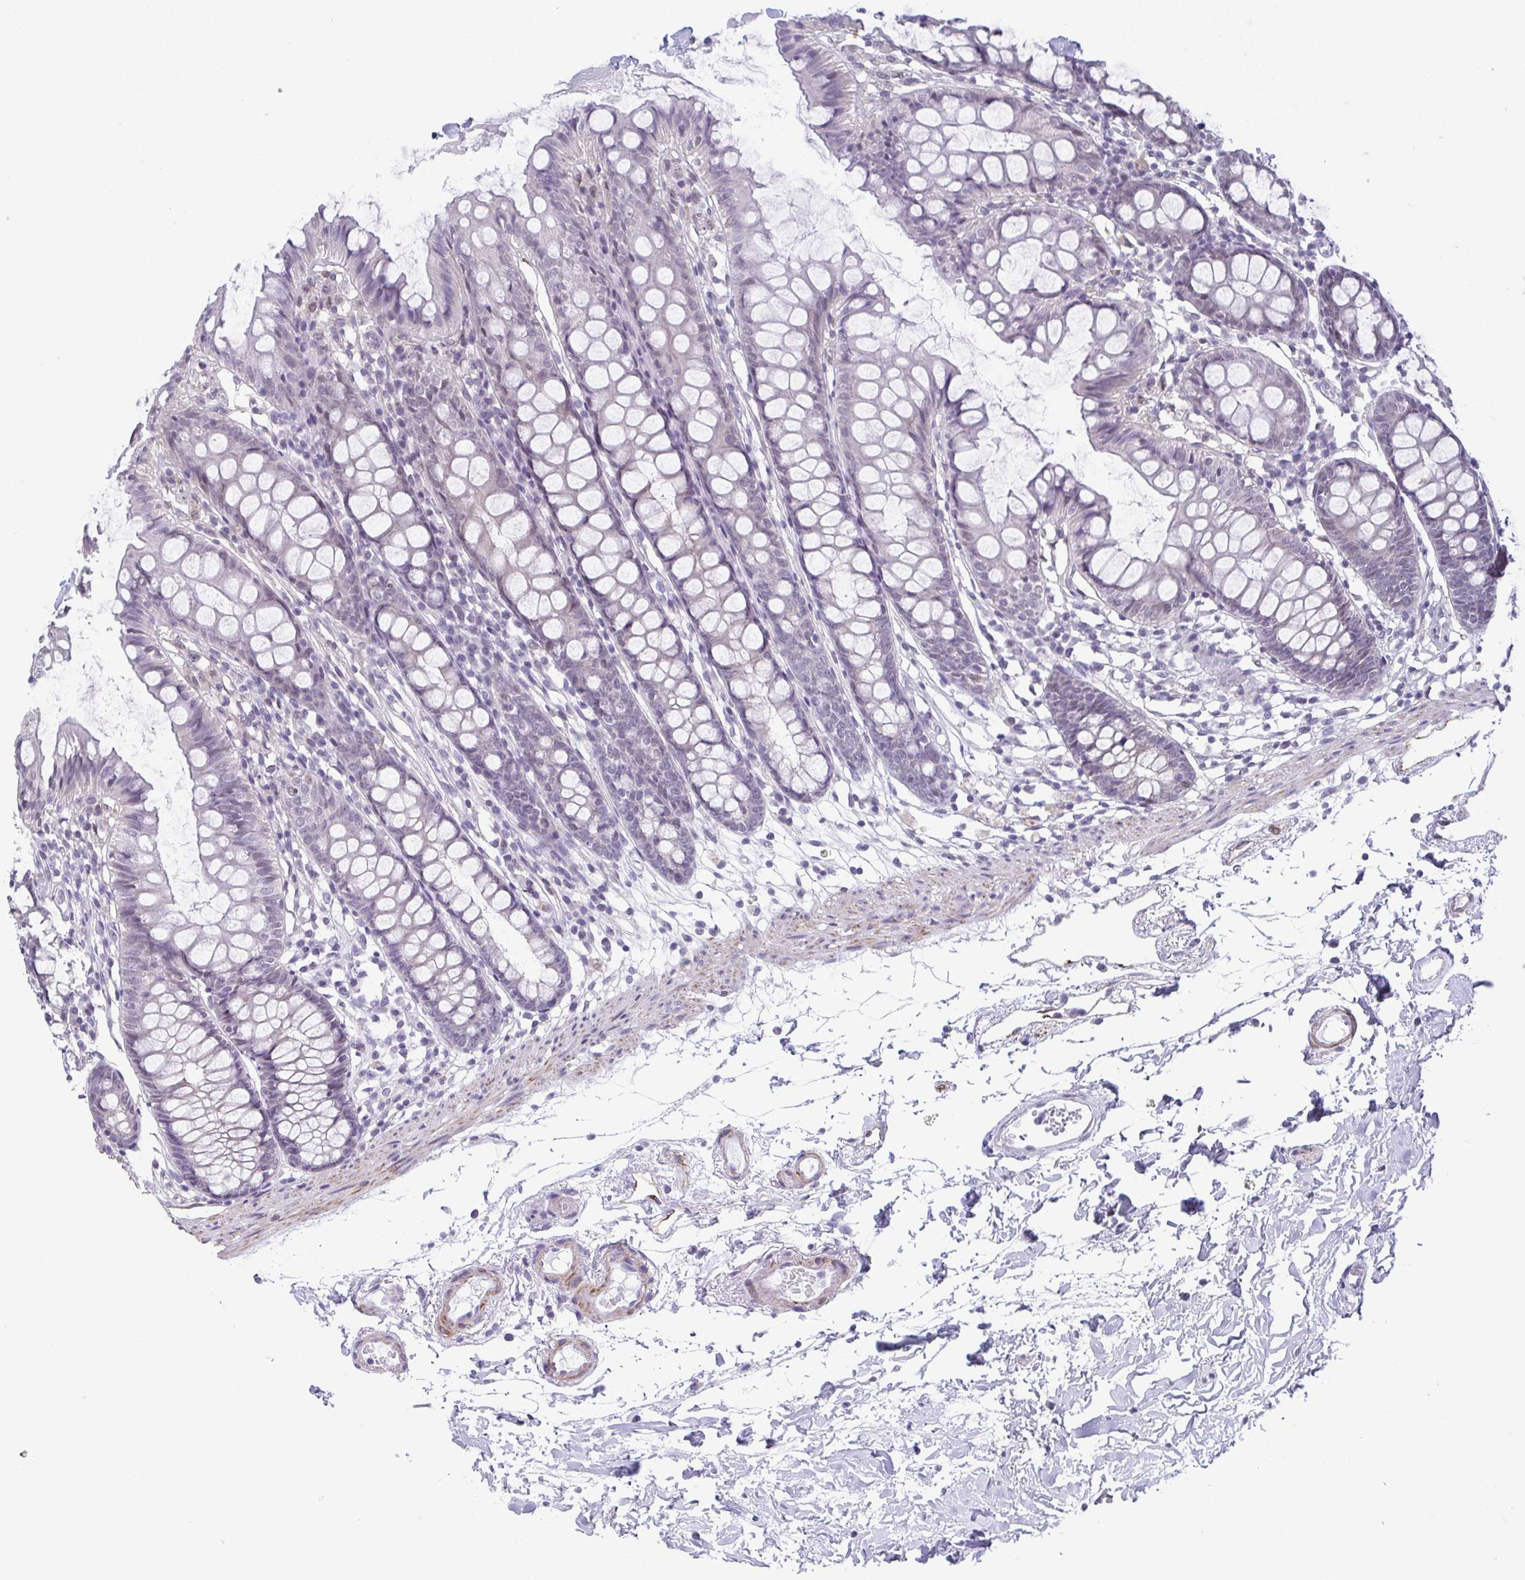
{"staining": {"intensity": "moderate", "quantity": "<25%", "location": "cytoplasmic/membranous"}, "tissue": "colon", "cell_type": "Endothelial cells", "image_type": "normal", "snomed": [{"axis": "morphology", "description": "Normal tissue, NOS"}, {"axis": "topography", "description": "Colon"}], "caption": "Immunohistochemical staining of unremarkable human colon reveals low levels of moderate cytoplasmic/membranous staining in about <25% of endothelial cells. Nuclei are stained in blue.", "gene": "TMEM92", "patient": {"sex": "female", "age": 84}}